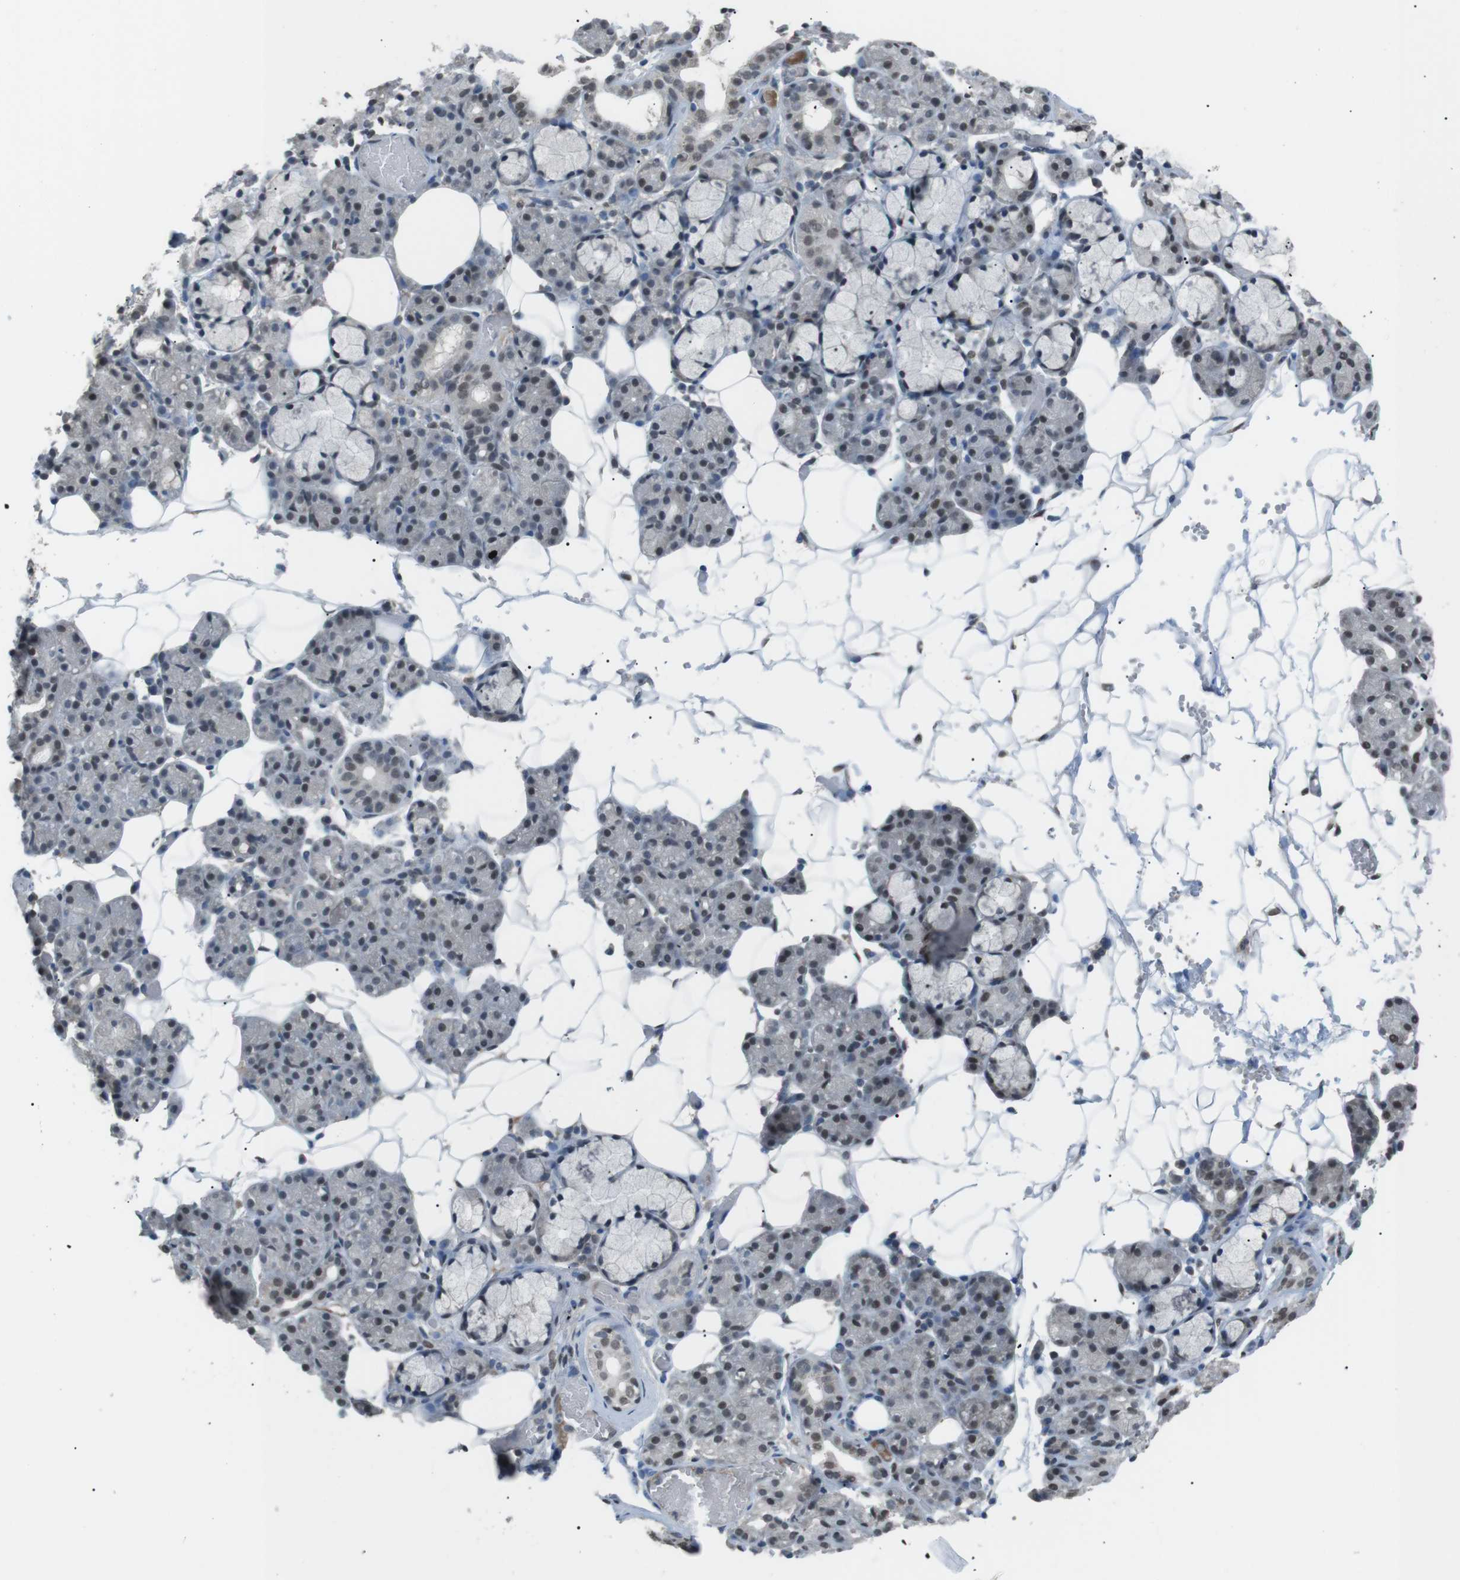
{"staining": {"intensity": "weak", "quantity": "25%-75%", "location": "nuclear"}, "tissue": "salivary gland", "cell_type": "Glandular cells", "image_type": "normal", "snomed": [{"axis": "morphology", "description": "Normal tissue, NOS"}, {"axis": "topography", "description": "Salivary gland"}], "caption": "This is an image of immunohistochemistry staining of normal salivary gland, which shows weak positivity in the nuclear of glandular cells.", "gene": "SRPK2", "patient": {"sex": "male", "age": 63}}